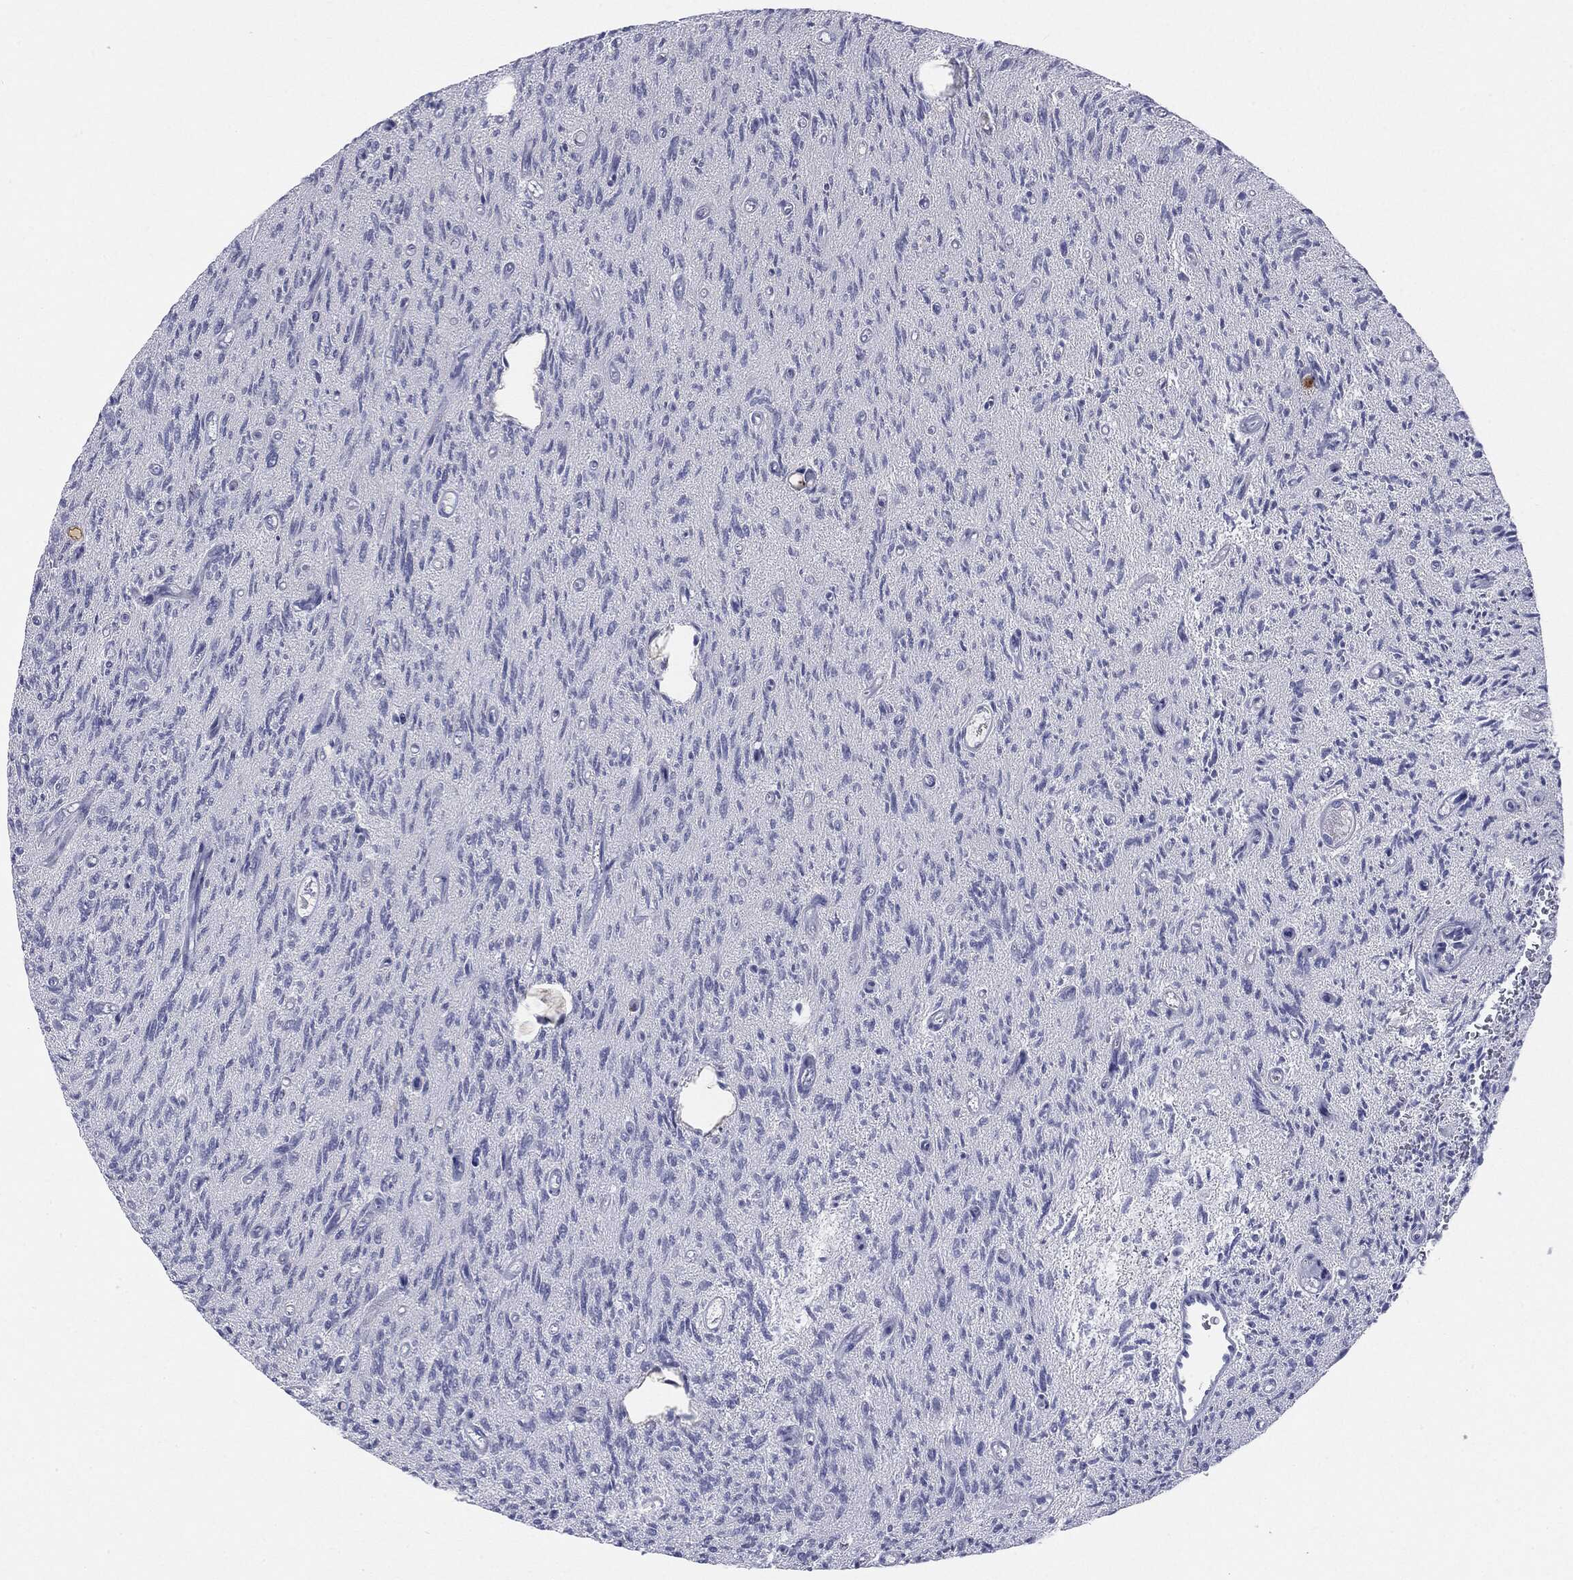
{"staining": {"intensity": "negative", "quantity": "none", "location": "none"}, "tissue": "glioma", "cell_type": "Tumor cells", "image_type": "cancer", "snomed": [{"axis": "morphology", "description": "Glioma, malignant, High grade"}, {"axis": "topography", "description": "Brain"}], "caption": "DAB (3,3'-diaminobenzidine) immunohistochemical staining of human glioma shows no significant expression in tumor cells. (Stains: DAB (3,3'-diaminobenzidine) immunohistochemistry (IHC) with hematoxylin counter stain, Microscopy: brightfield microscopy at high magnification).", "gene": "SLC5A5", "patient": {"sex": "male", "age": 64}}